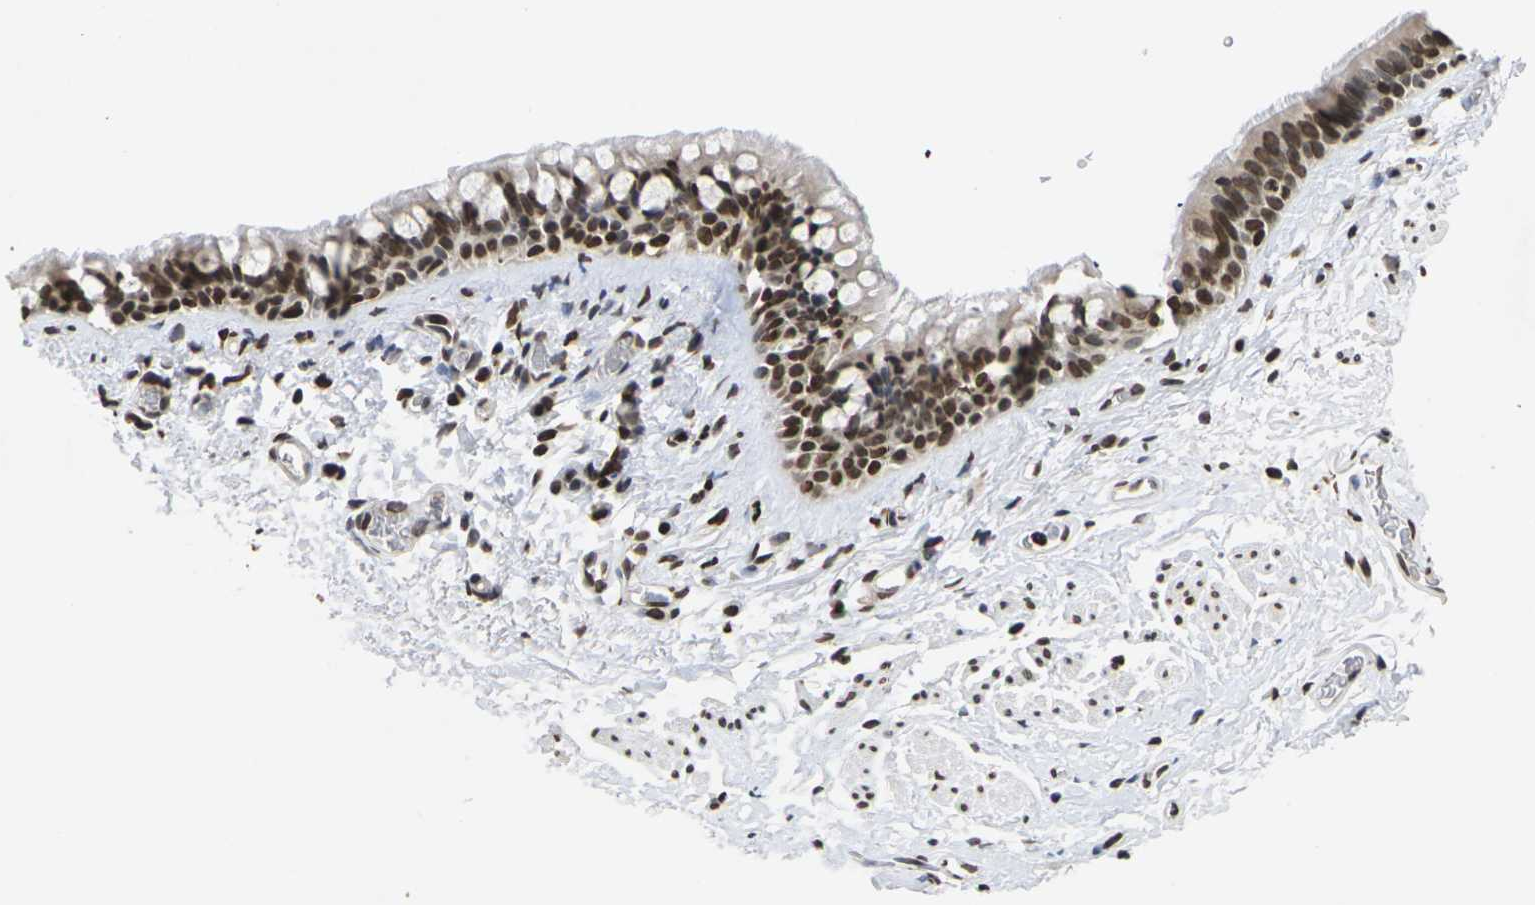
{"staining": {"intensity": "moderate", "quantity": ">75%", "location": "nuclear"}, "tissue": "bronchus", "cell_type": "Respiratory epithelial cells", "image_type": "normal", "snomed": [{"axis": "morphology", "description": "Normal tissue, NOS"}, {"axis": "morphology", "description": "Malignant melanoma, Metastatic site"}, {"axis": "topography", "description": "Bronchus"}, {"axis": "topography", "description": "Lung"}], "caption": "Protein expression analysis of normal bronchus shows moderate nuclear expression in approximately >75% of respiratory epithelial cells.", "gene": "ETV5", "patient": {"sex": "male", "age": 64}}